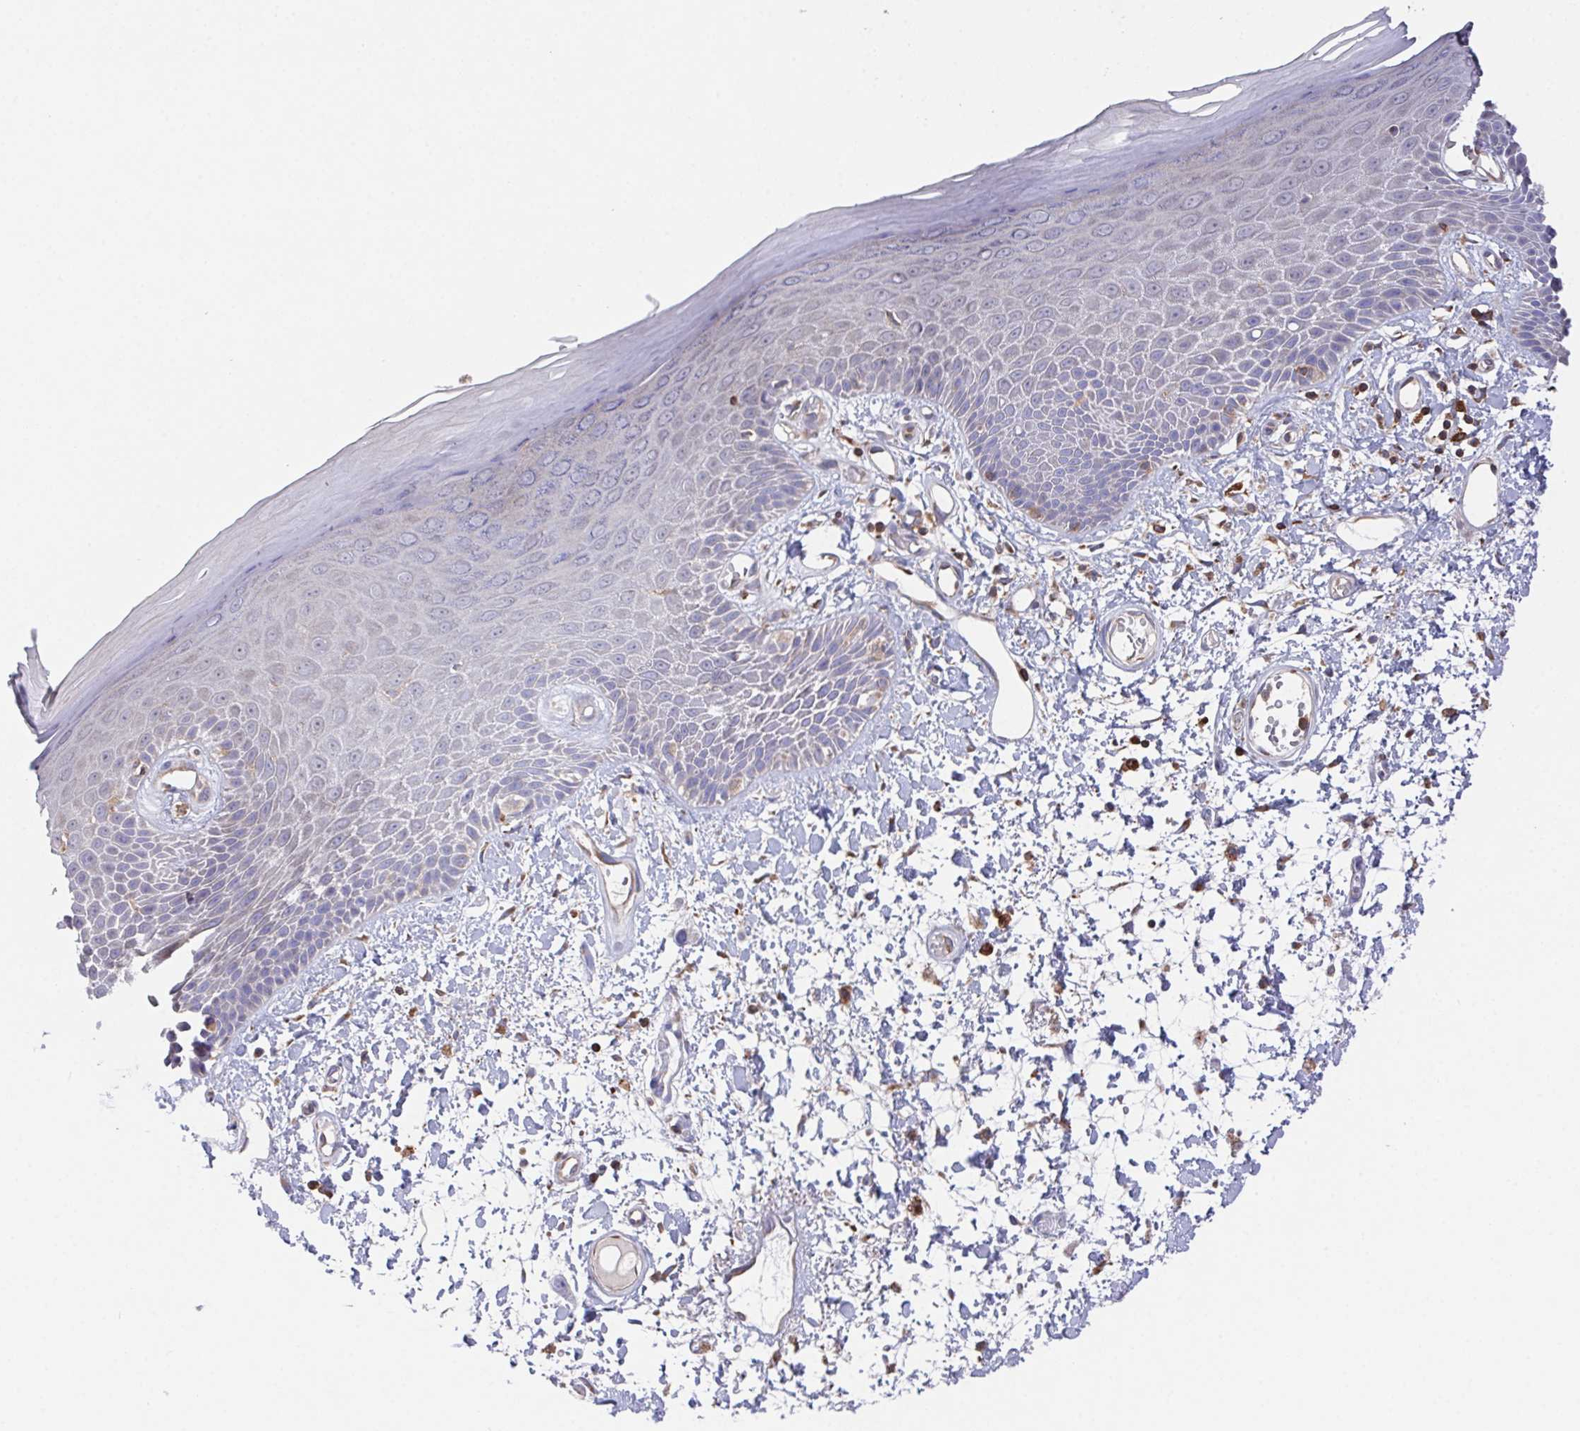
{"staining": {"intensity": "negative", "quantity": "none", "location": "none"}, "tissue": "skin", "cell_type": "Epidermal cells", "image_type": "normal", "snomed": [{"axis": "morphology", "description": "Normal tissue, NOS"}, {"axis": "topography", "description": "Anal"}, {"axis": "topography", "description": "Peripheral nerve tissue"}], "caption": "High magnification brightfield microscopy of normal skin stained with DAB (brown) and counterstained with hematoxylin (blue): epidermal cells show no significant staining.", "gene": "FAM241A", "patient": {"sex": "male", "age": 78}}